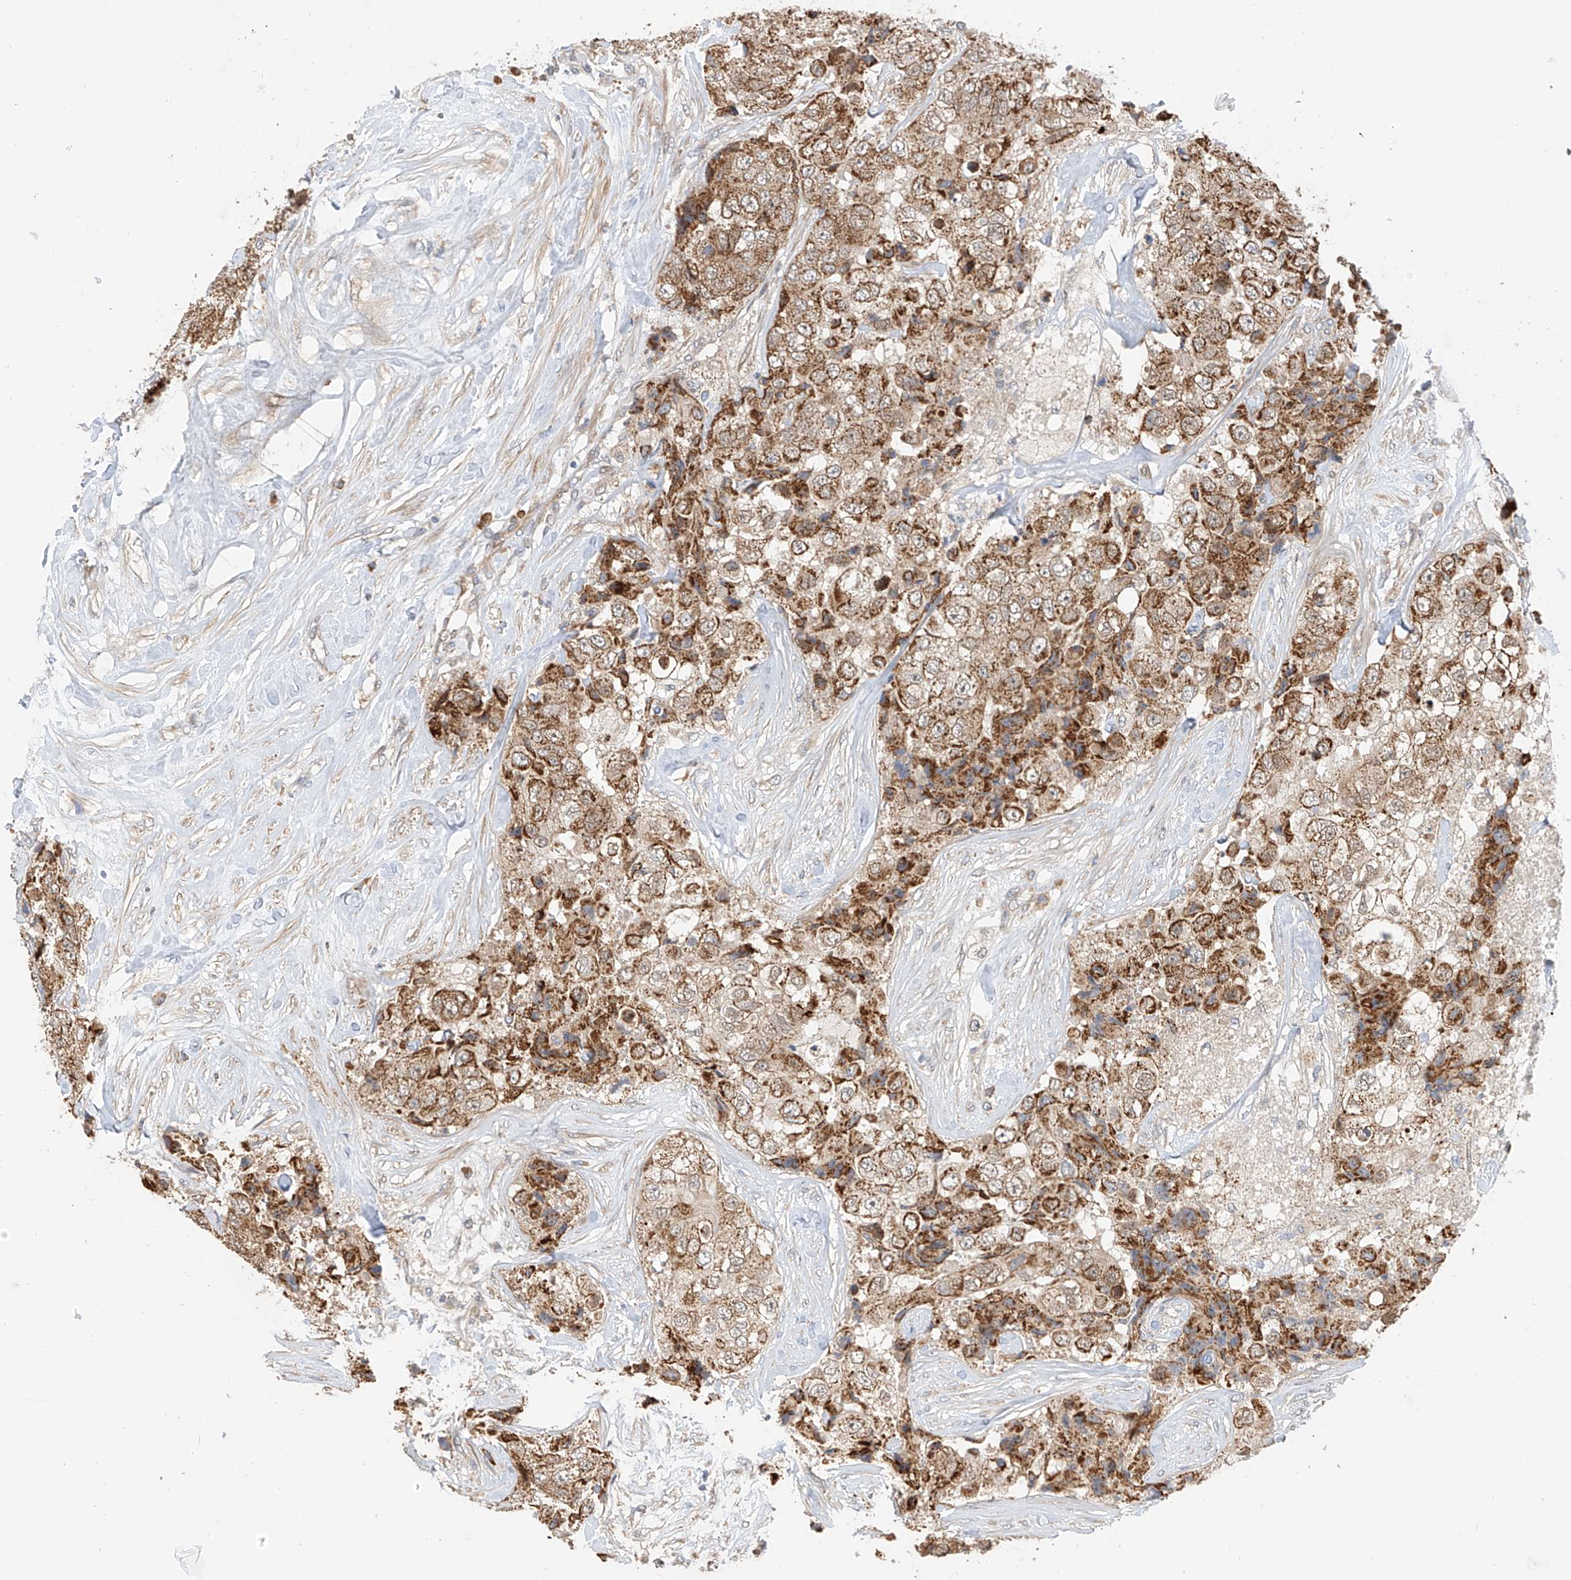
{"staining": {"intensity": "strong", "quantity": ">75%", "location": "cytoplasmic/membranous"}, "tissue": "breast cancer", "cell_type": "Tumor cells", "image_type": "cancer", "snomed": [{"axis": "morphology", "description": "Duct carcinoma"}, {"axis": "topography", "description": "Breast"}], "caption": "Human breast cancer (invasive ductal carcinoma) stained for a protein (brown) displays strong cytoplasmic/membranous positive staining in approximately >75% of tumor cells.", "gene": "PPA2", "patient": {"sex": "female", "age": 62}}